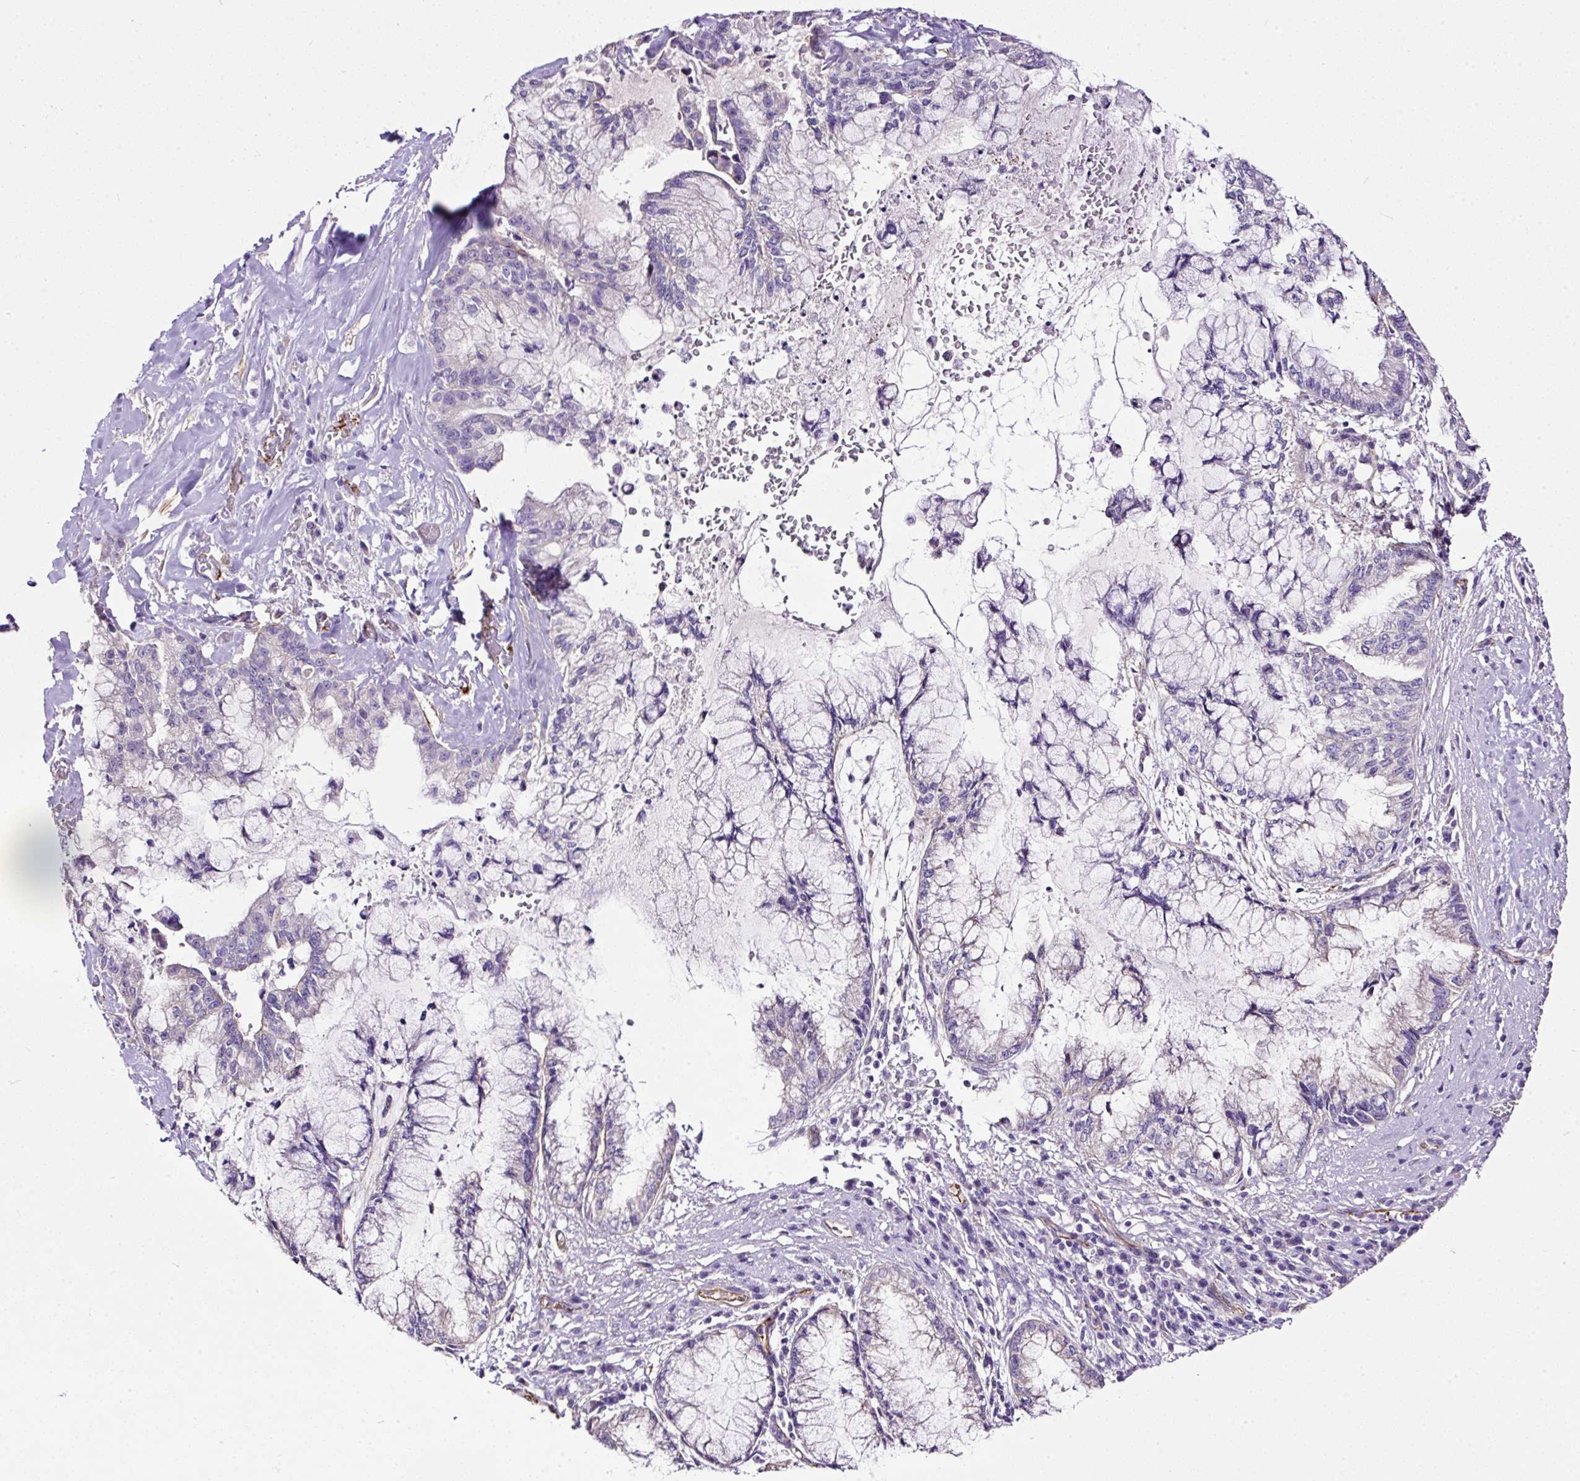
{"staining": {"intensity": "negative", "quantity": "none", "location": "none"}, "tissue": "pancreatic cancer", "cell_type": "Tumor cells", "image_type": "cancer", "snomed": [{"axis": "morphology", "description": "Adenocarcinoma, NOS"}, {"axis": "topography", "description": "Pancreas"}], "caption": "IHC histopathology image of pancreatic cancer (adenocarcinoma) stained for a protein (brown), which reveals no expression in tumor cells.", "gene": "MAGEB16", "patient": {"sex": "male", "age": 73}}